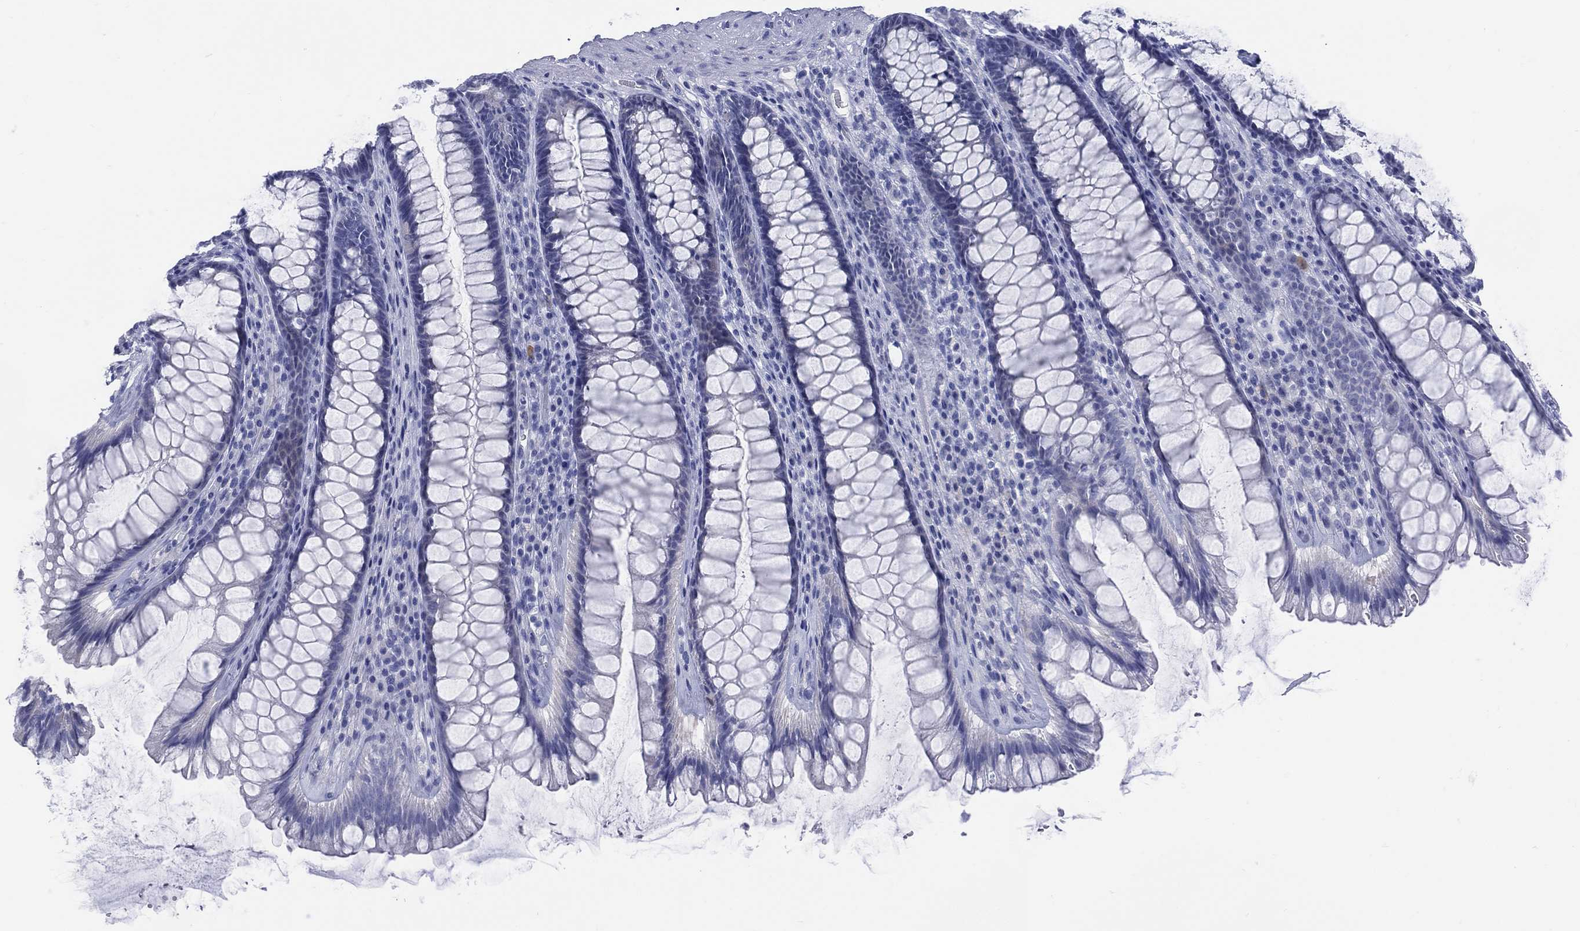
{"staining": {"intensity": "negative", "quantity": "none", "location": "none"}, "tissue": "rectum", "cell_type": "Glandular cells", "image_type": "normal", "snomed": [{"axis": "morphology", "description": "Normal tissue, NOS"}, {"axis": "topography", "description": "Rectum"}], "caption": "Glandular cells are negative for brown protein staining in benign rectum. (DAB IHC with hematoxylin counter stain).", "gene": "ENSG00000285953", "patient": {"sex": "male", "age": 72}}